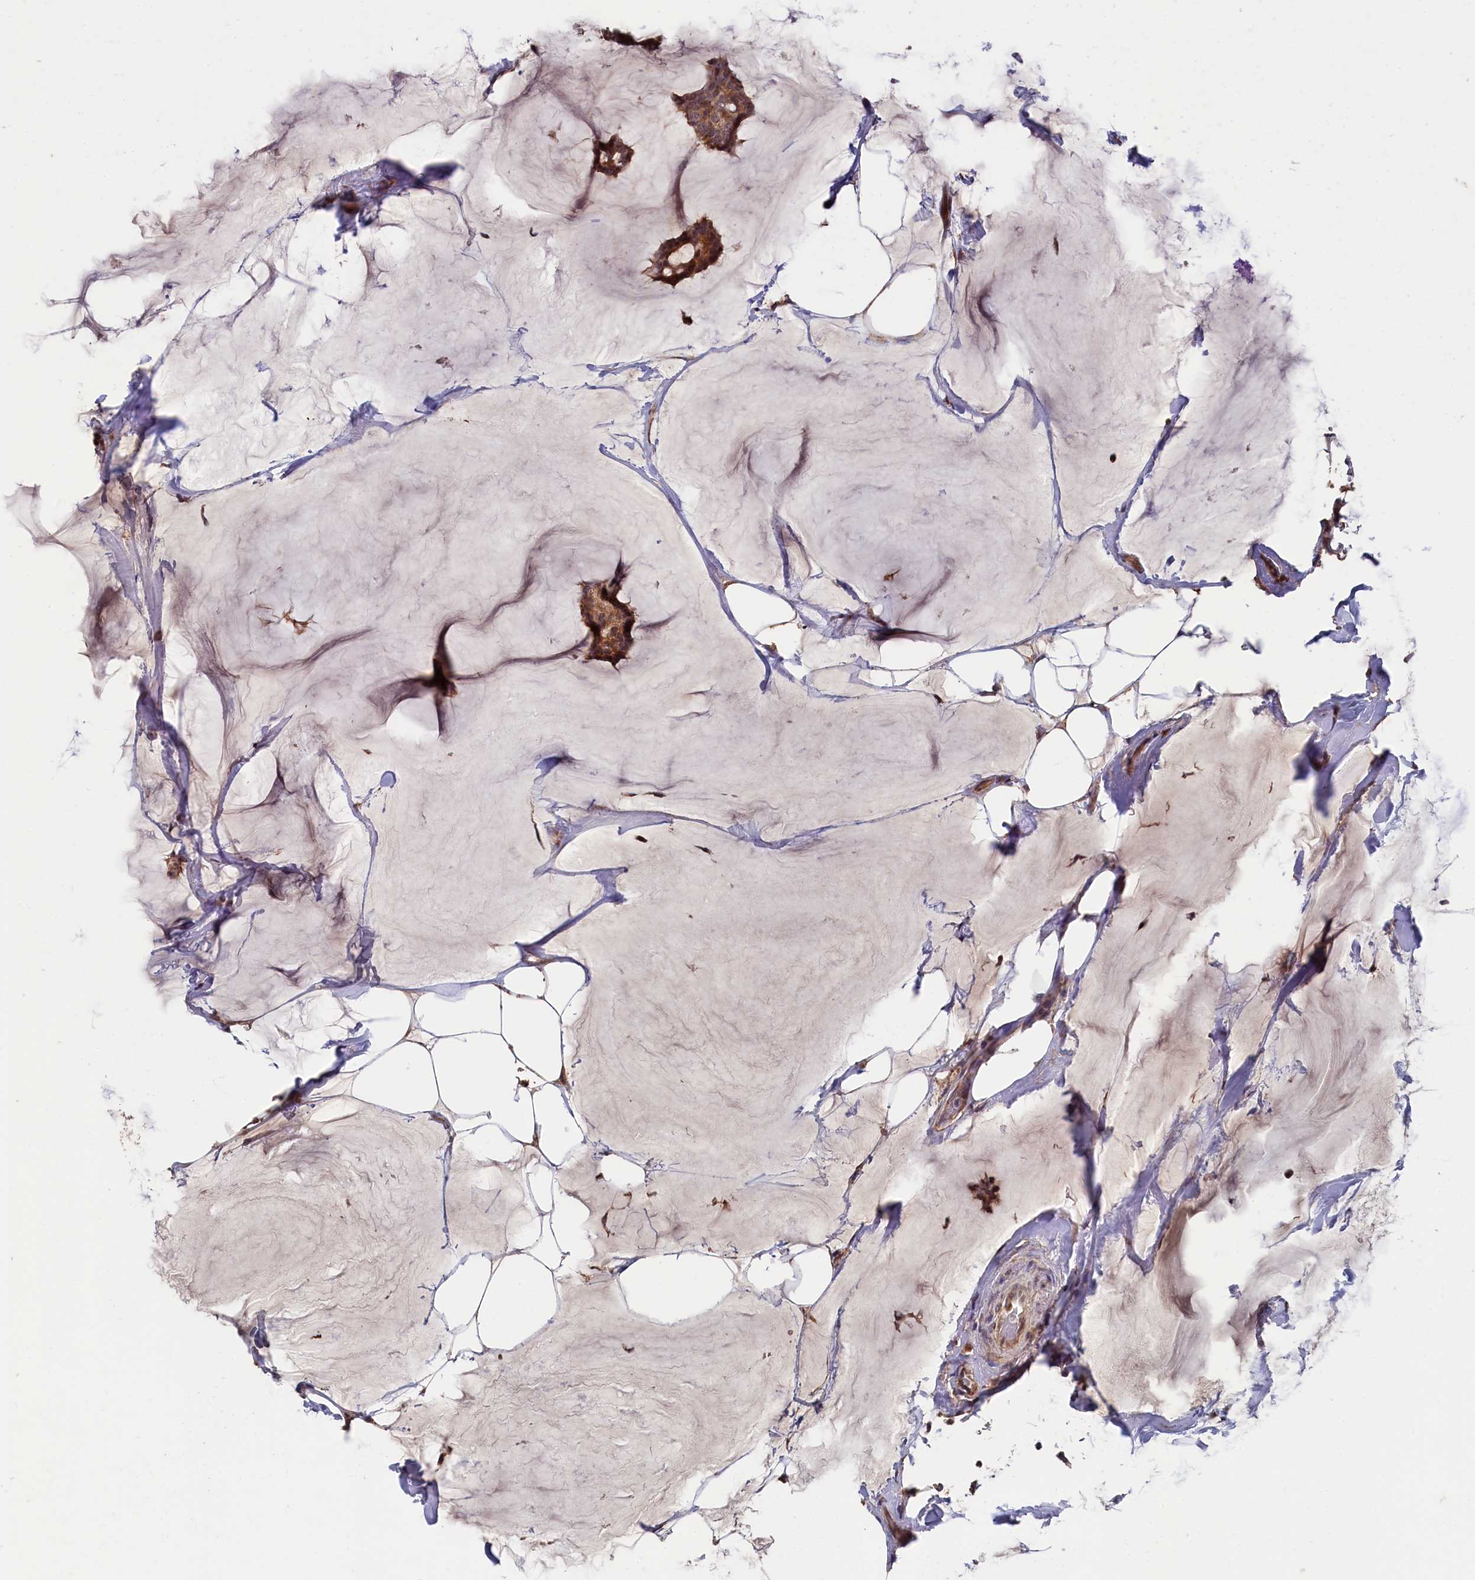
{"staining": {"intensity": "moderate", "quantity": ">75%", "location": "cytoplasmic/membranous"}, "tissue": "breast cancer", "cell_type": "Tumor cells", "image_type": "cancer", "snomed": [{"axis": "morphology", "description": "Duct carcinoma"}, {"axis": "topography", "description": "Breast"}], "caption": "Breast intraductal carcinoma stained with a brown dye reveals moderate cytoplasmic/membranous positive positivity in about >75% of tumor cells.", "gene": "SLC12A4", "patient": {"sex": "female", "age": 93}}